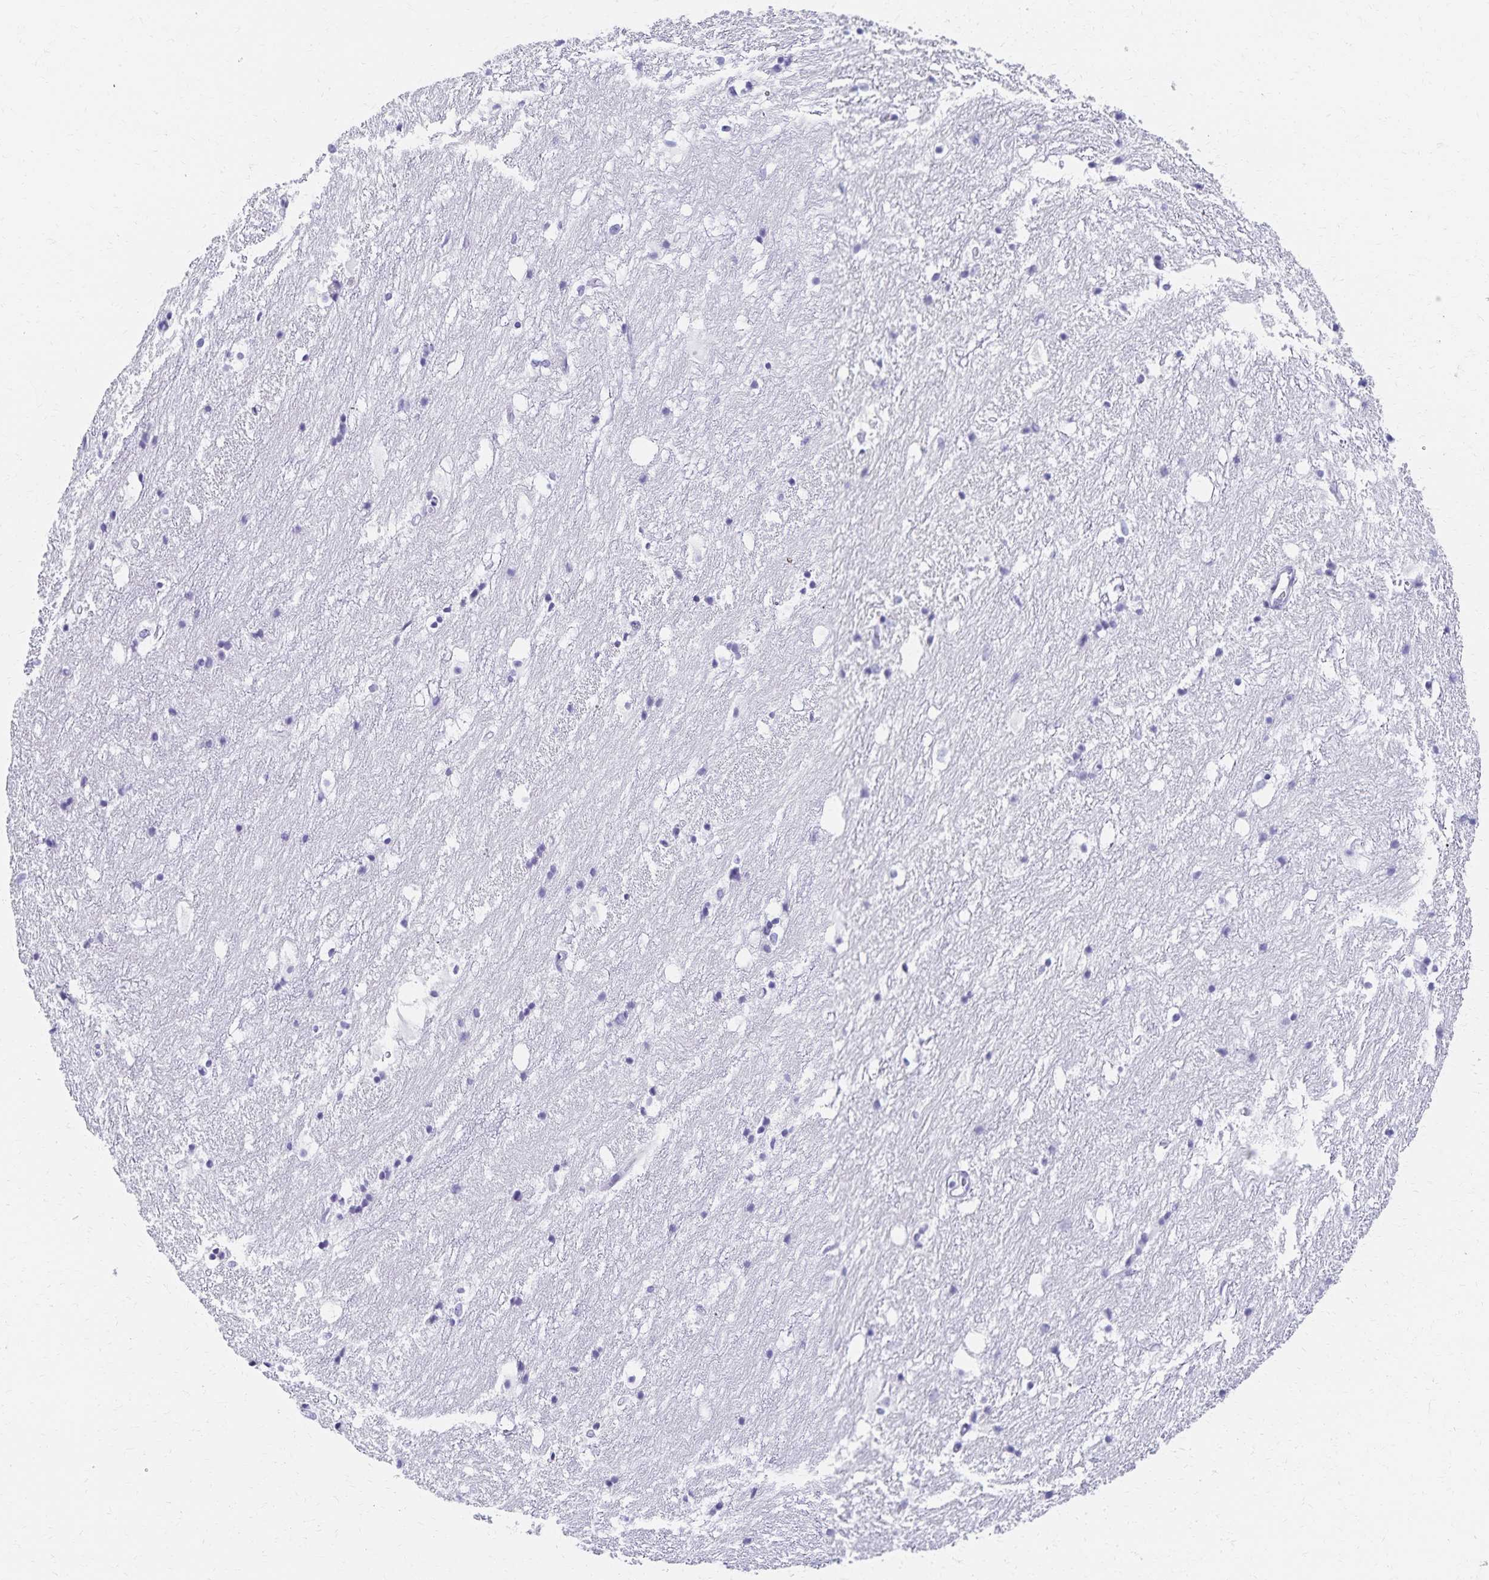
{"staining": {"intensity": "negative", "quantity": "none", "location": "none"}, "tissue": "hippocampus", "cell_type": "Glial cells", "image_type": "normal", "snomed": [{"axis": "morphology", "description": "Normal tissue, NOS"}, {"axis": "topography", "description": "Hippocampus"}], "caption": "Immunohistochemistry photomicrograph of normal human hippocampus stained for a protein (brown), which exhibits no expression in glial cells. (Immunohistochemistry (ihc), brightfield microscopy, high magnification).", "gene": "C2orf50", "patient": {"sex": "female", "age": 52}}